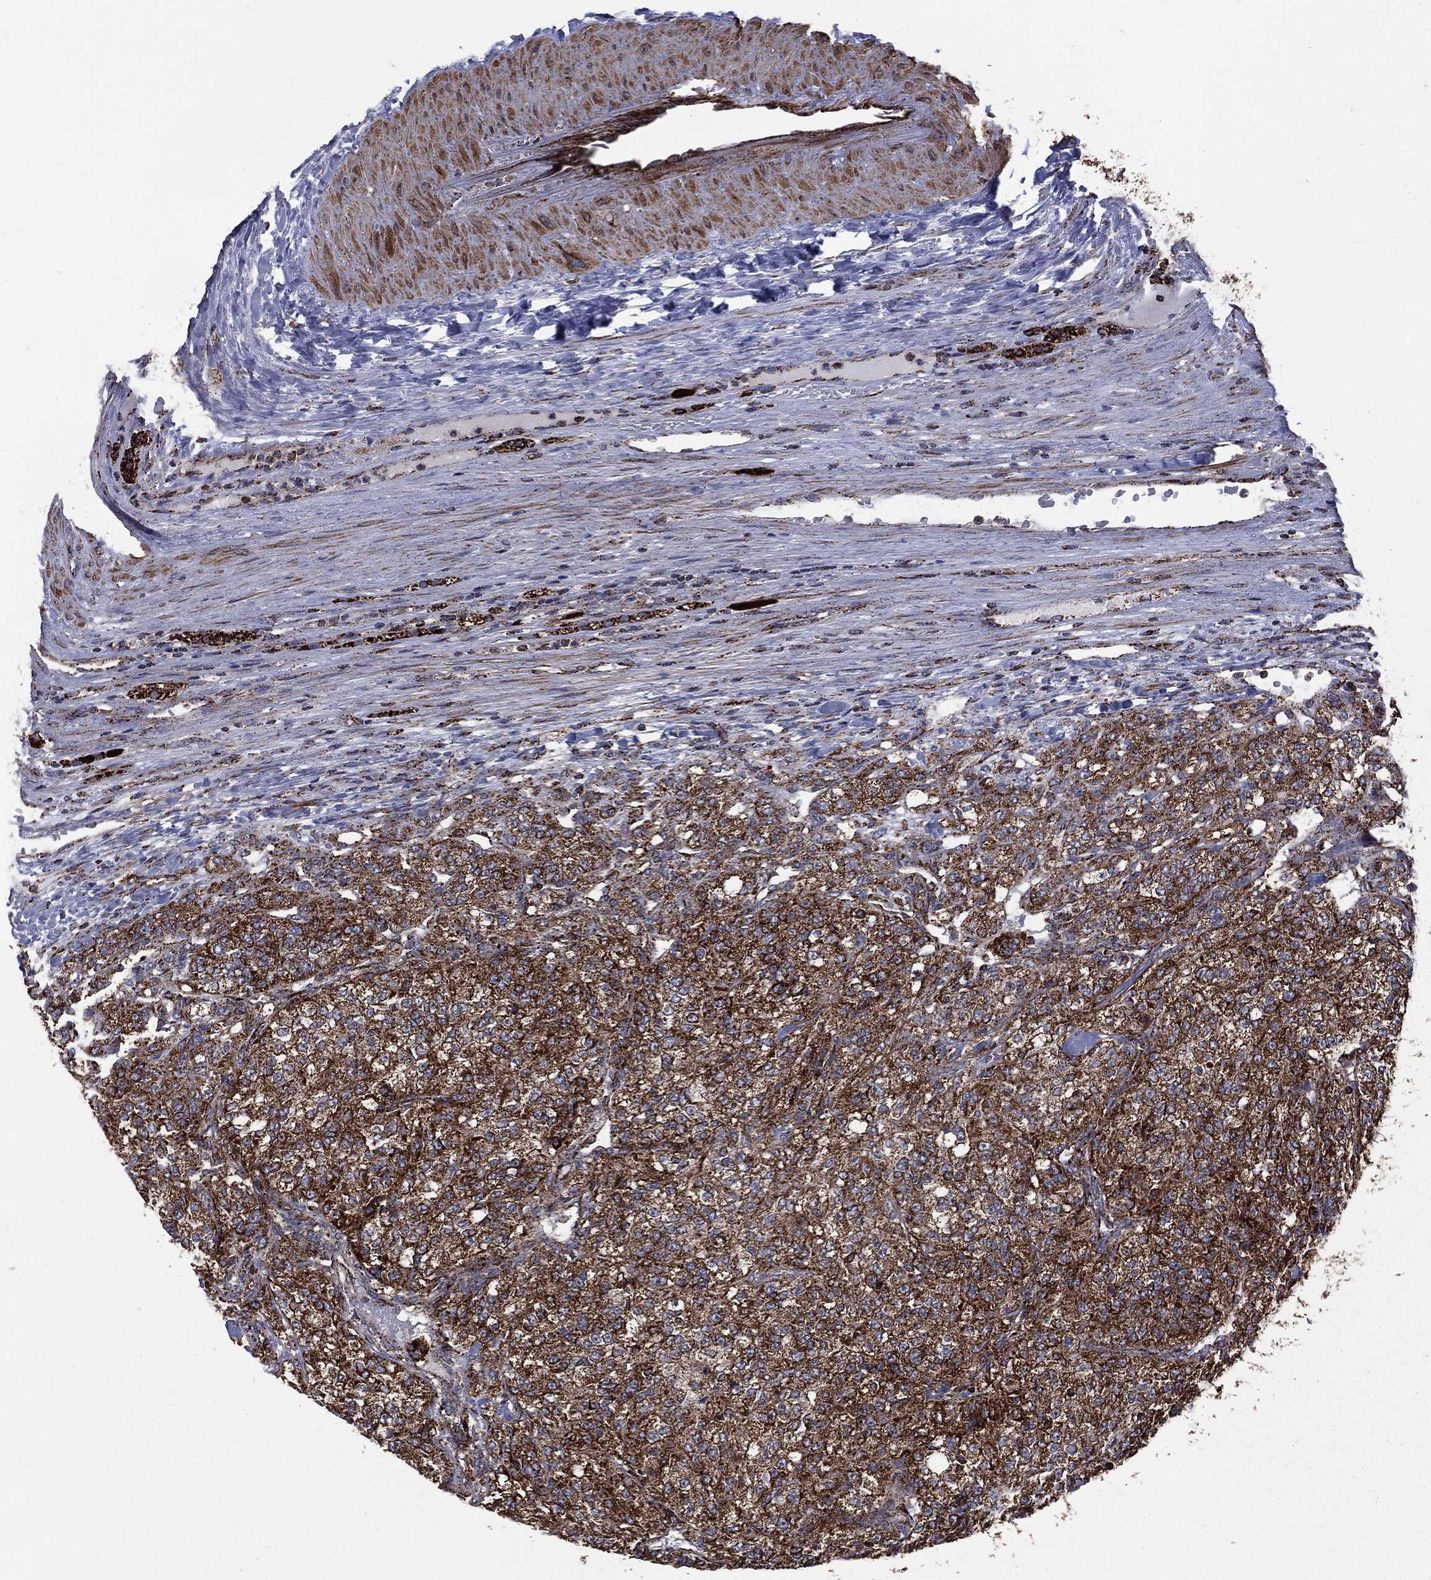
{"staining": {"intensity": "strong", "quantity": ">75%", "location": "cytoplasmic/membranous"}, "tissue": "renal cancer", "cell_type": "Tumor cells", "image_type": "cancer", "snomed": [{"axis": "morphology", "description": "Adenocarcinoma, NOS"}, {"axis": "topography", "description": "Kidney"}], "caption": "Adenocarcinoma (renal) tissue displays strong cytoplasmic/membranous positivity in about >75% of tumor cells", "gene": "GOT2", "patient": {"sex": "female", "age": 63}}